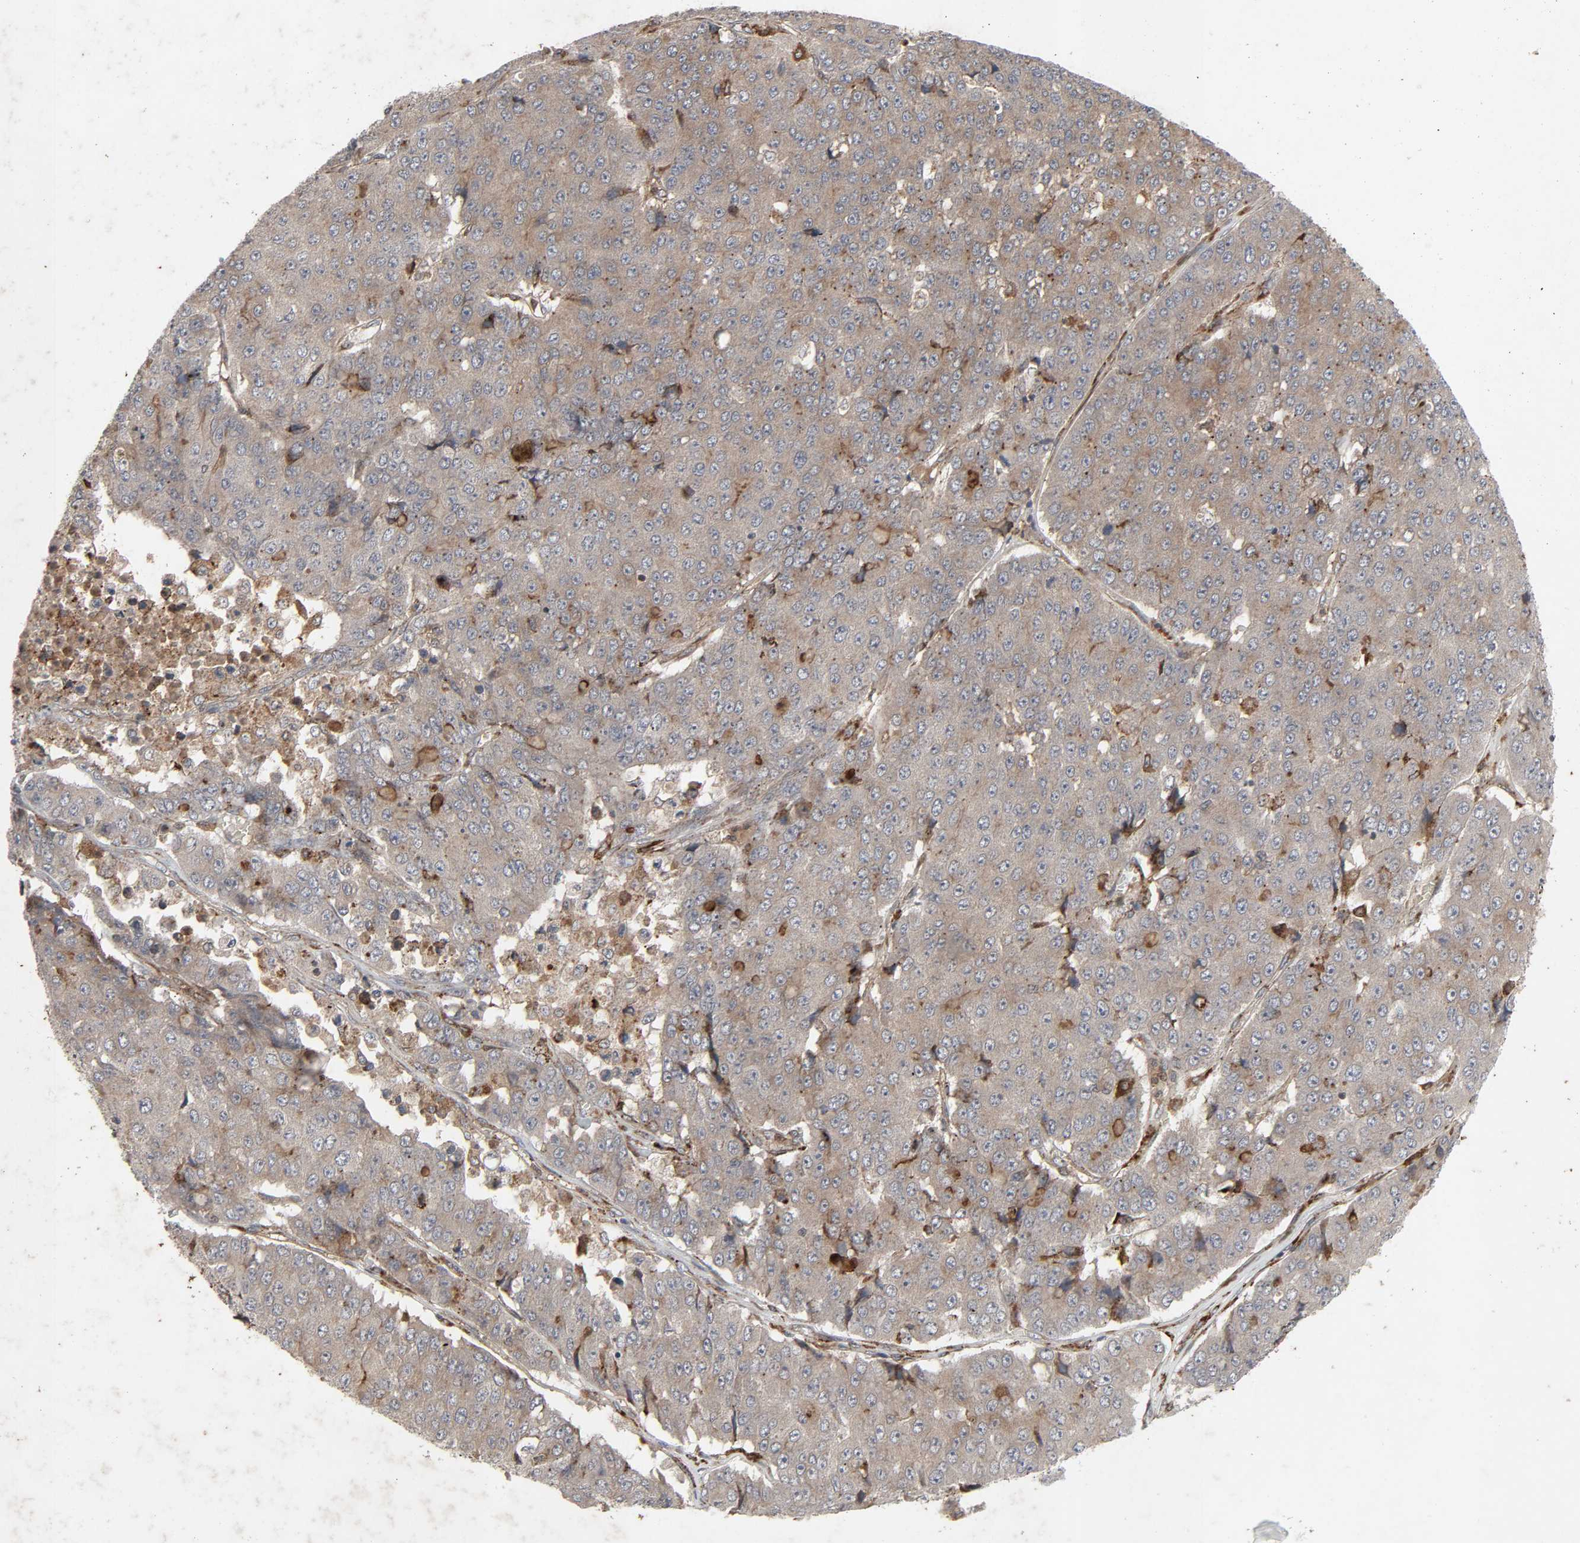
{"staining": {"intensity": "weak", "quantity": ">75%", "location": "cytoplasmic/membranous"}, "tissue": "pancreatic cancer", "cell_type": "Tumor cells", "image_type": "cancer", "snomed": [{"axis": "morphology", "description": "Adenocarcinoma, NOS"}, {"axis": "topography", "description": "Pancreas"}], "caption": "A brown stain shows weak cytoplasmic/membranous positivity of a protein in adenocarcinoma (pancreatic) tumor cells.", "gene": "ADCY4", "patient": {"sex": "male", "age": 50}}